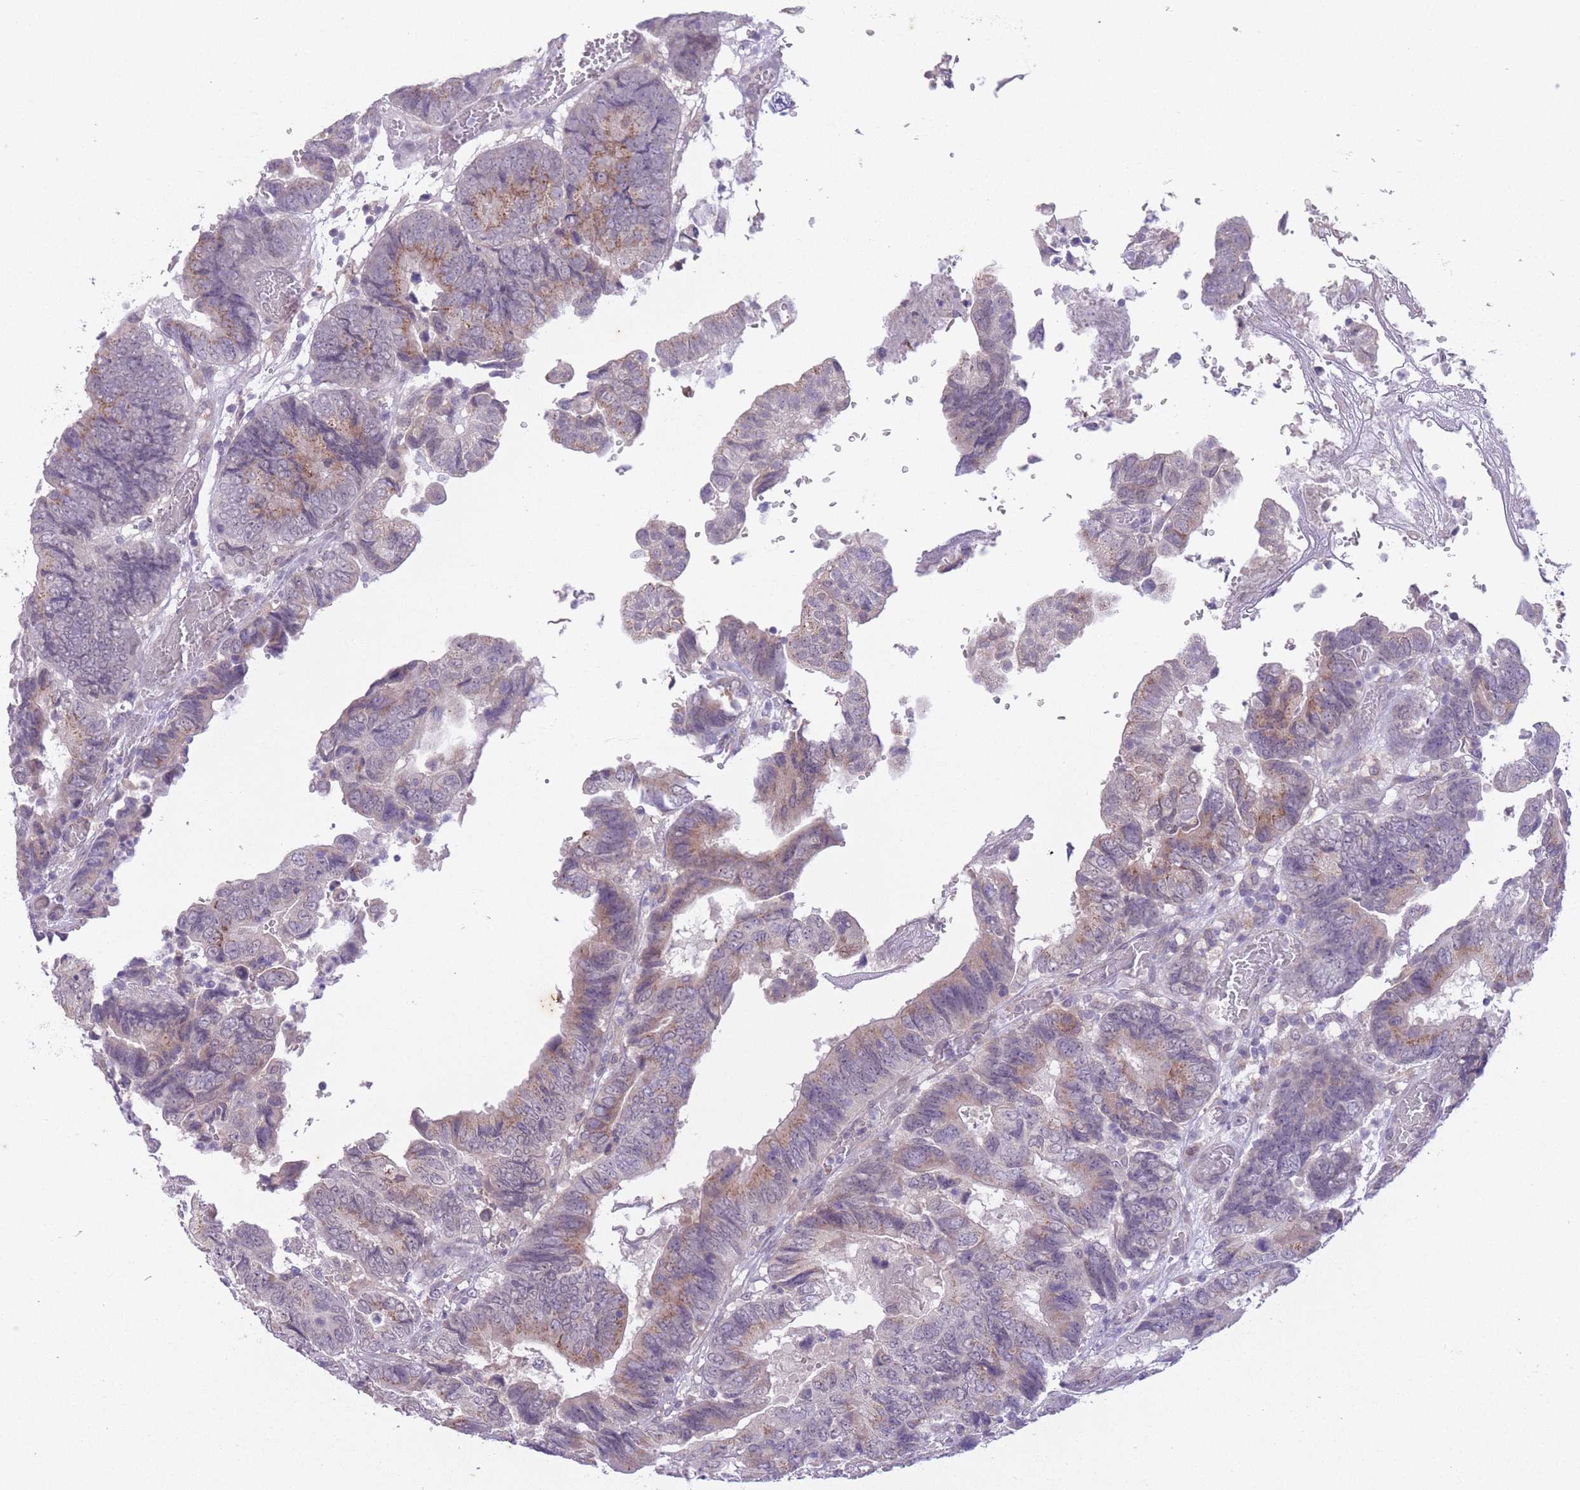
{"staining": {"intensity": "moderate", "quantity": "<25%", "location": "cytoplasmic/membranous"}, "tissue": "colorectal cancer", "cell_type": "Tumor cells", "image_type": "cancer", "snomed": [{"axis": "morphology", "description": "Adenocarcinoma, NOS"}, {"axis": "topography", "description": "Colon"}], "caption": "Colorectal cancer (adenocarcinoma) was stained to show a protein in brown. There is low levels of moderate cytoplasmic/membranous positivity in approximately <25% of tumor cells. (DAB (3,3'-diaminobenzidine) = brown stain, brightfield microscopy at high magnification).", "gene": "ARPIN", "patient": {"sex": "male", "age": 85}}